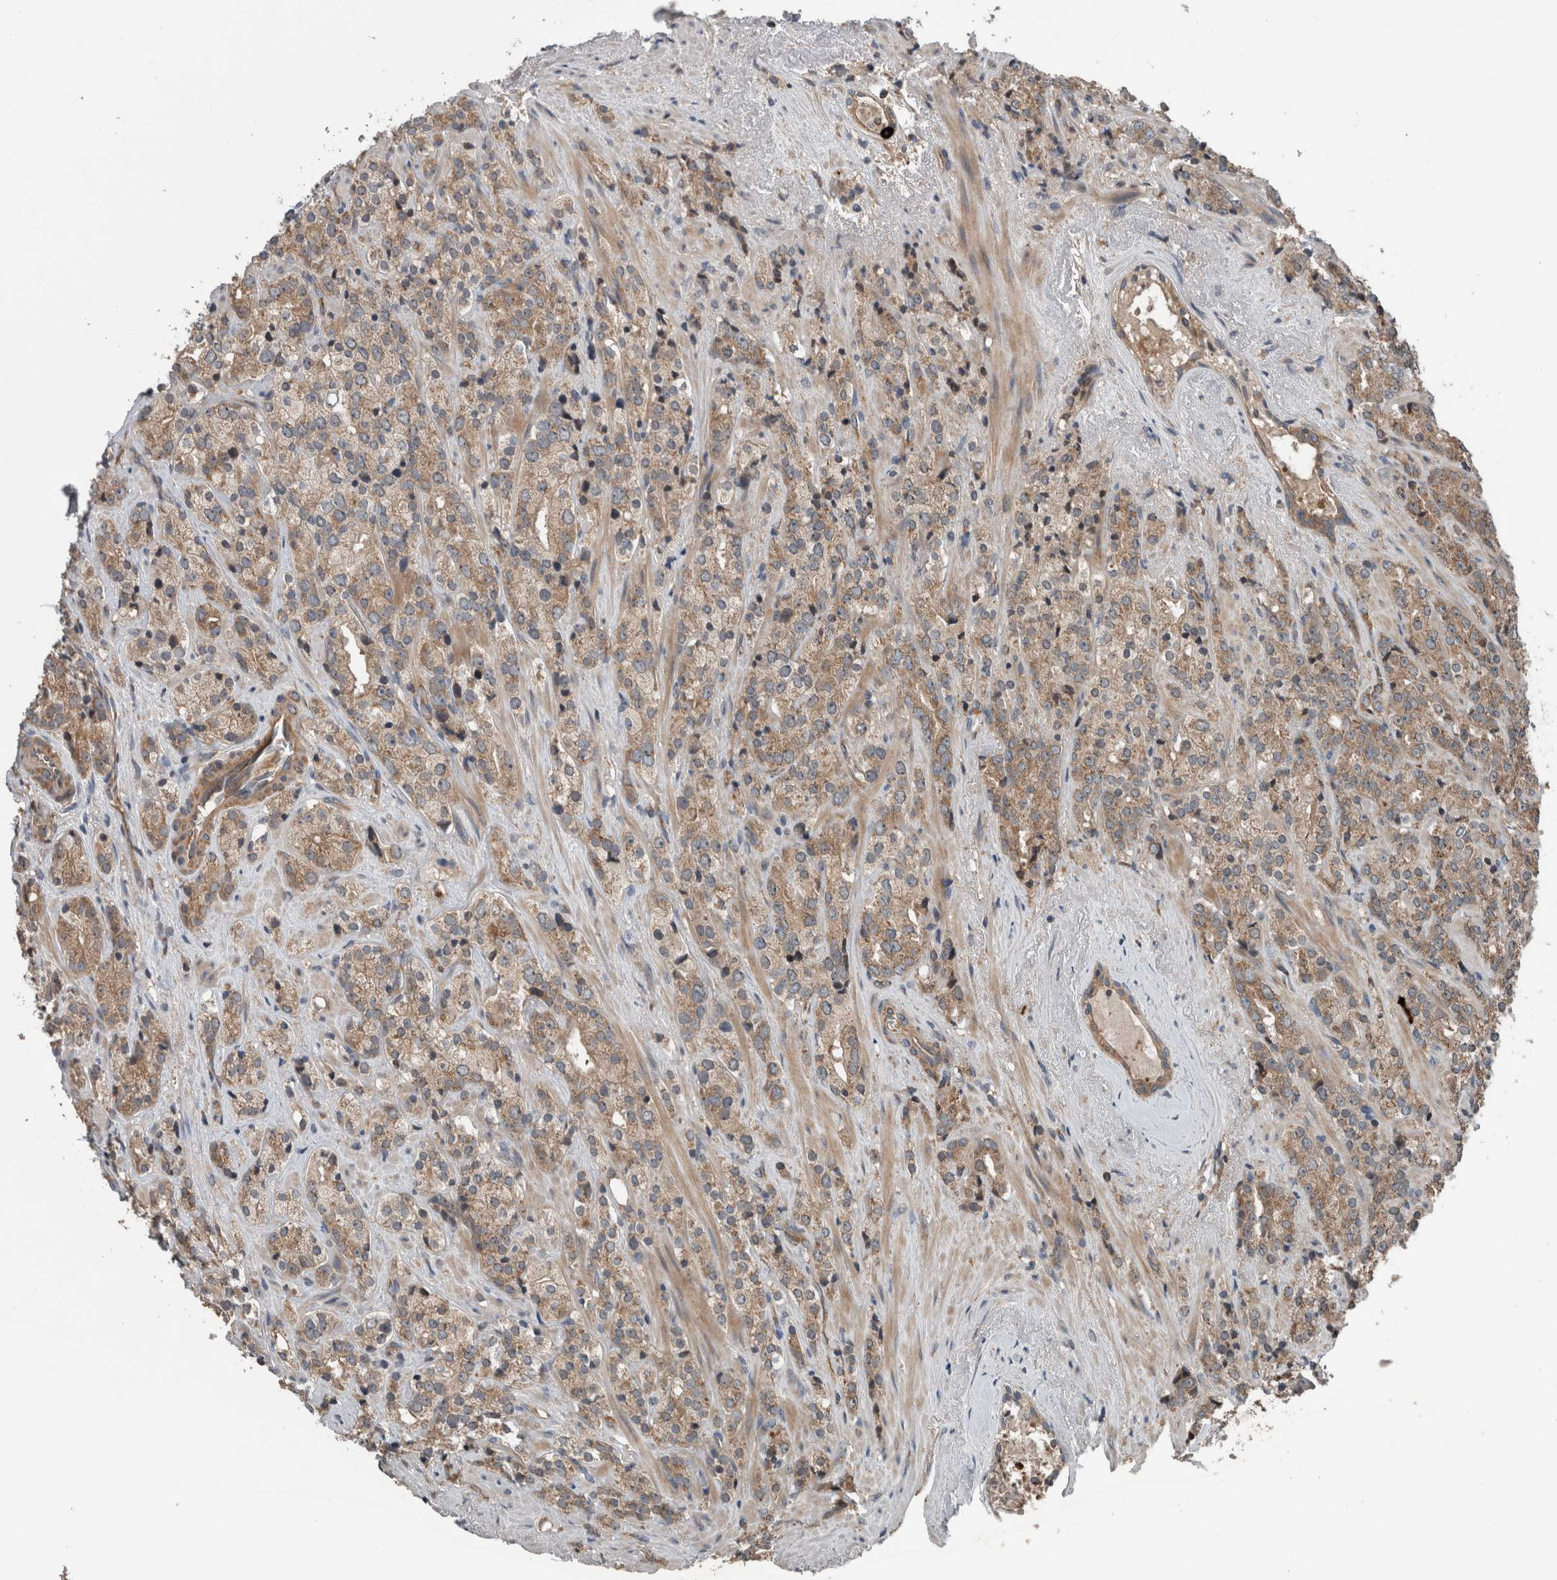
{"staining": {"intensity": "moderate", "quantity": ">75%", "location": "cytoplasmic/membranous"}, "tissue": "prostate cancer", "cell_type": "Tumor cells", "image_type": "cancer", "snomed": [{"axis": "morphology", "description": "Adenocarcinoma, High grade"}, {"axis": "topography", "description": "Prostate"}], "caption": "DAB (3,3'-diaminobenzidine) immunohistochemical staining of human prostate adenocarcinoma (high-grade) demonstrates moderate cytoplasmic/membranous protein positivity in approximately >75% of tumor cells. Immunohistochemistry (ihc) stains the protein in brown and the nuclei are stained blue.", "gene": "RIOK3", "patient": {"sex": "male", "age": 71}}